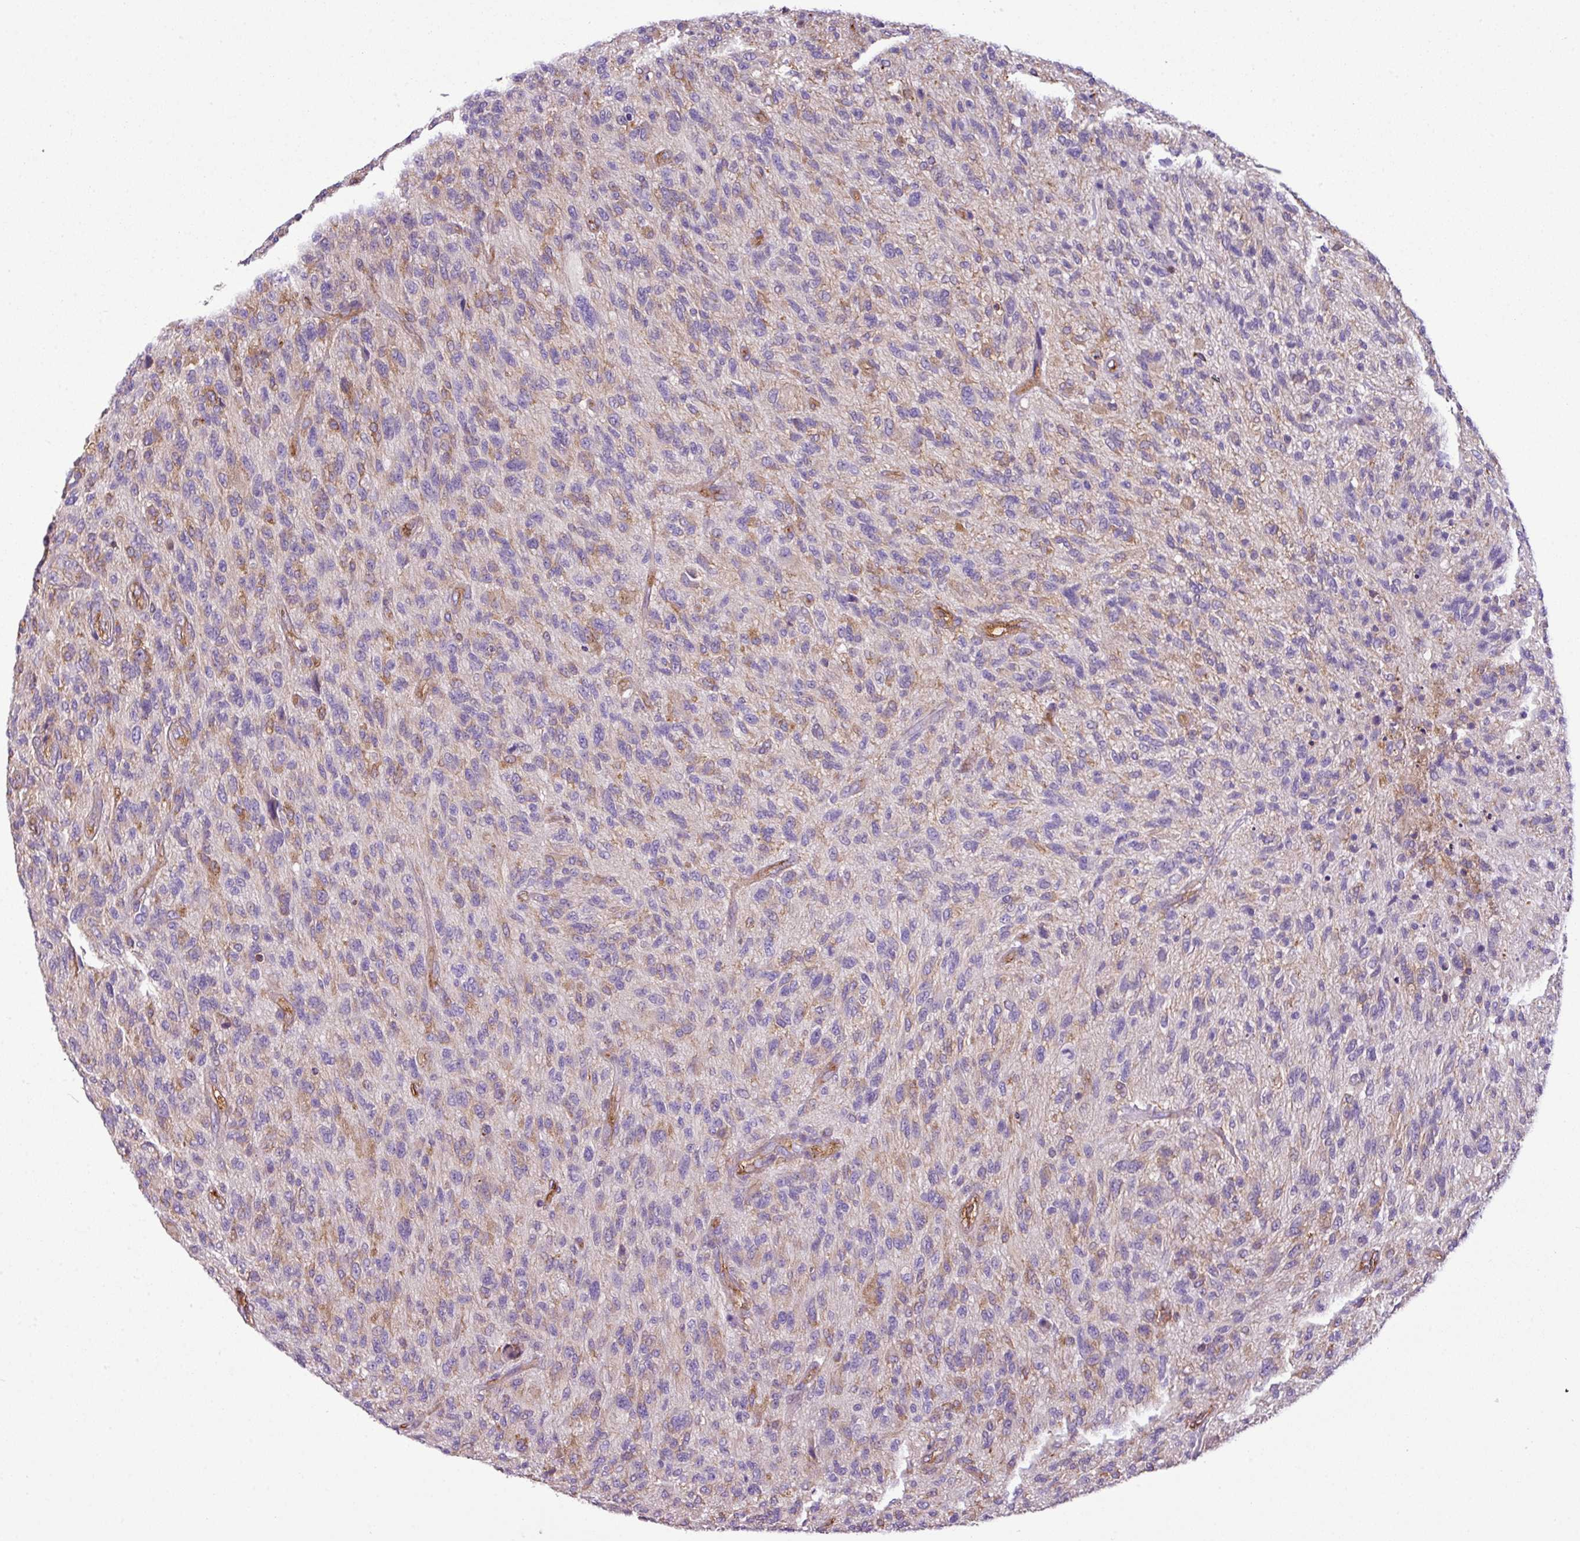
{"staining": {"intensity": "weak", "quantity": "<25%", "location": "cytoplasmic/membranous"}, "tissue": "glioma", "cell_type": "Tumor cells", "image_type": "cancer", "snomed": [{"axis": "morphology", "description": "Glioma, malignant, High grade"}, {"axis": "topography", "description": "Brain"}], "caption": "The image shows no staining of tumor cells in high-grade glioma (malignant).", "gene": "XNDC1N", "patient": {"sex": "male", "age": 47}}